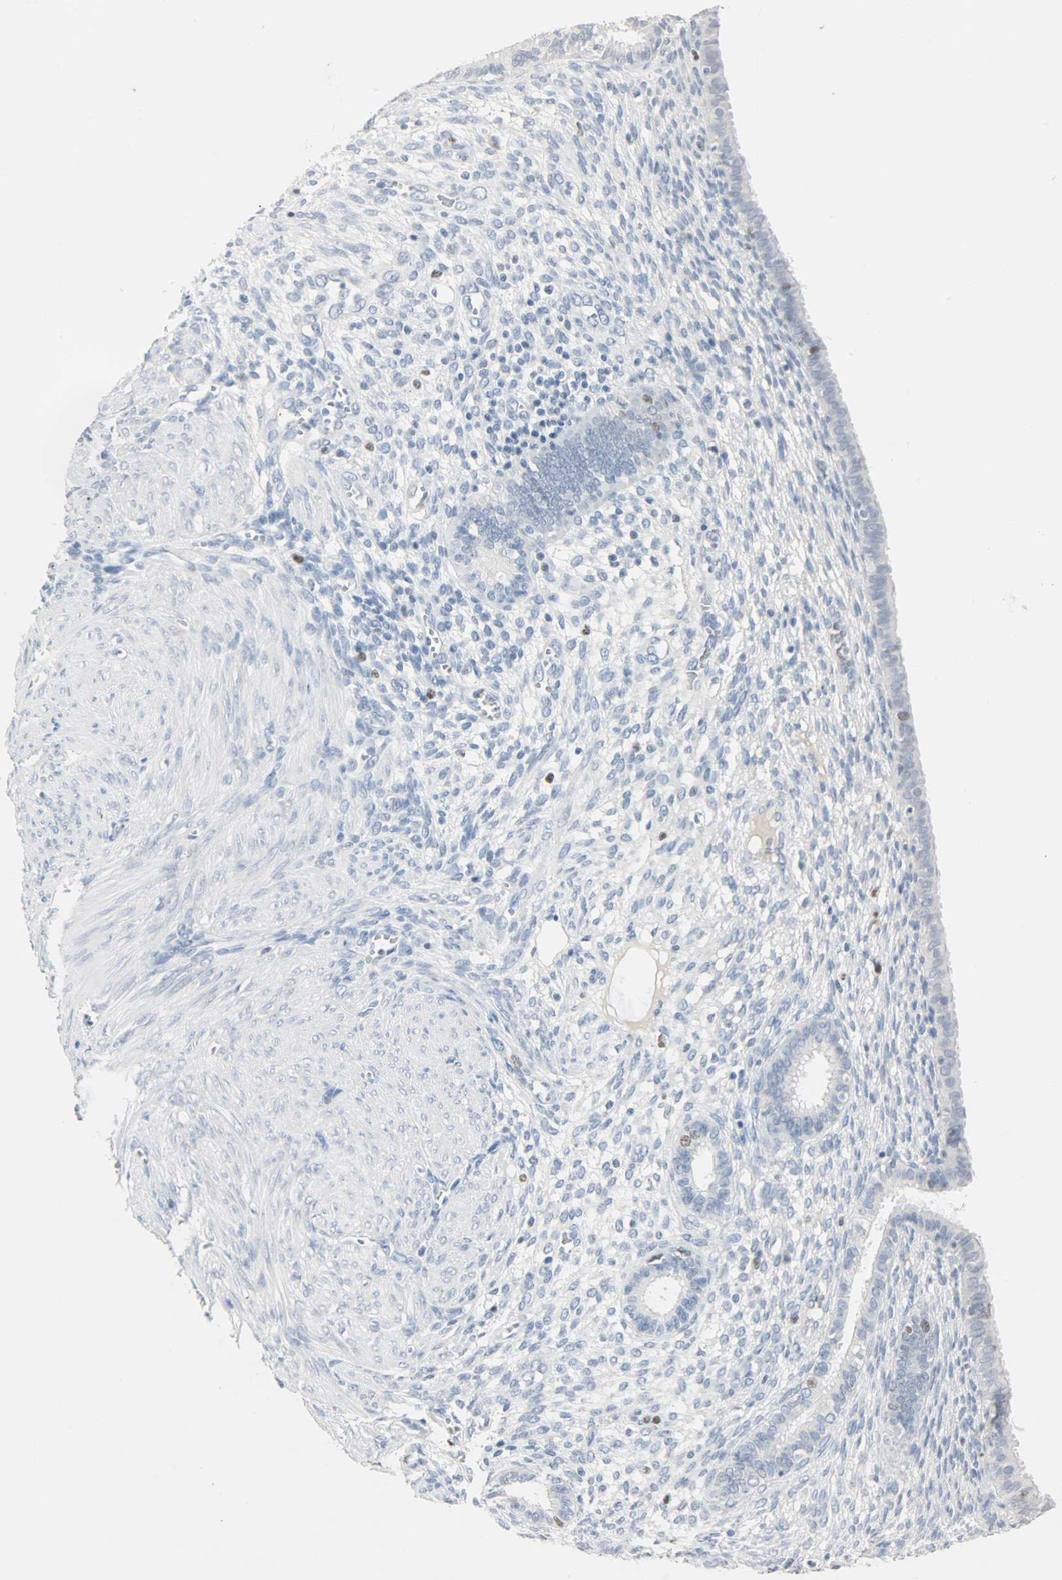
{"staining": {"intensity": "negative", "quantity": "none", "location": "none"}, "tissue": "endometrium", "cell_type": "Cells in endometrial stroma", "image_type": "normal", "snomed": [{"axis": "morphology", "description": "Normal tissue, NOS"}, {"axis": "topography", "description": "Endometrium"}], "caption": "Unremarkable endometrium was stained to show a protein in brown. There is no significant positivity in cells in endometrial stroma.", "gene": "HELLS", "patient": {"sex": "female", "age": 72}}